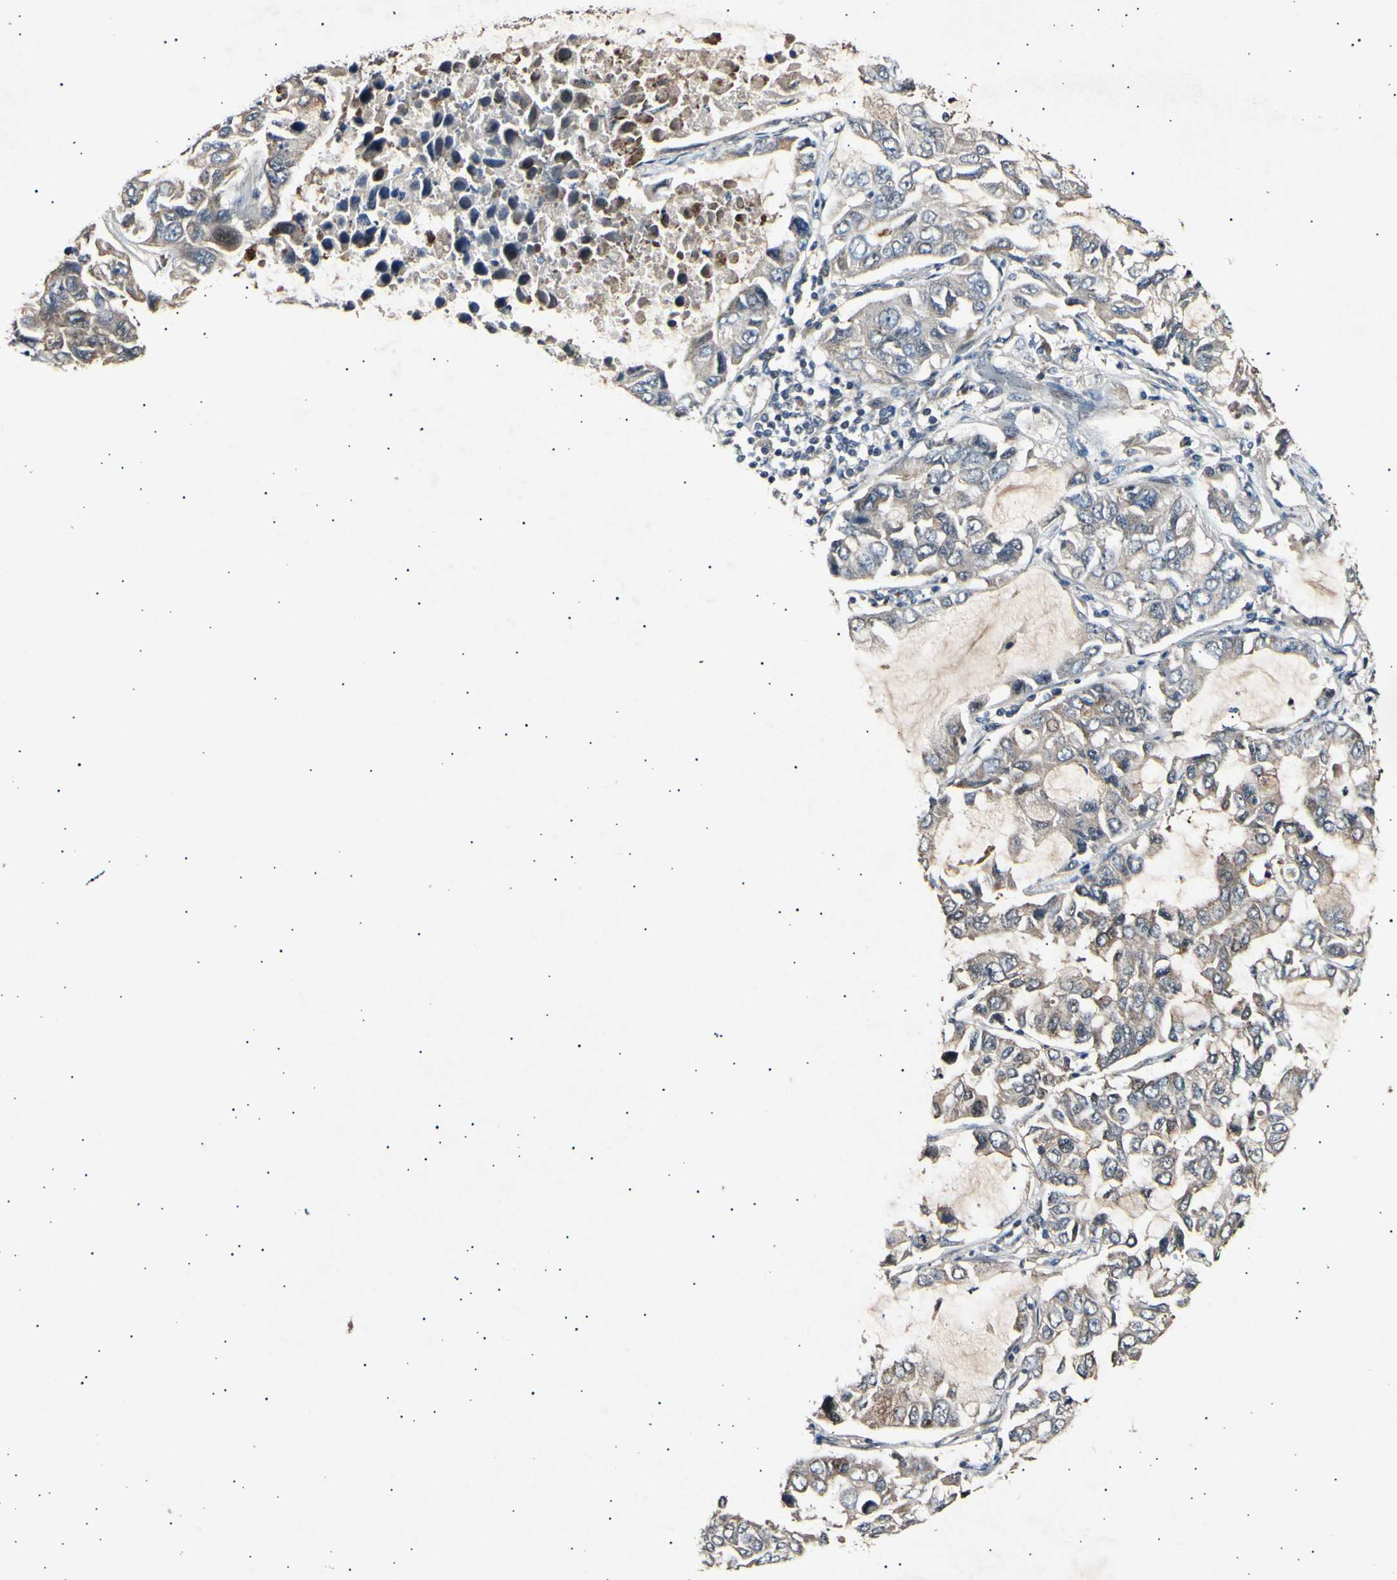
{"staining": {"intensity": "weak", "quantity": "<25%", "location": "cytoplasmic/membranous"}, "tissue": "lung cancer", "cell_type": "Tumor cells", "image_type": "cancer", "snomed": [{"axis": "morphology", "description": "Adenocarcinoma, NOS"}, {"axis": "topography", "description": "Lung"}], "caption": "The photomicrograph reveals no significant staining in tumor cells of adenocarcinoma (lung).", "gene": "ADCY3", "patient": {"sex": "male", "age": 64}}